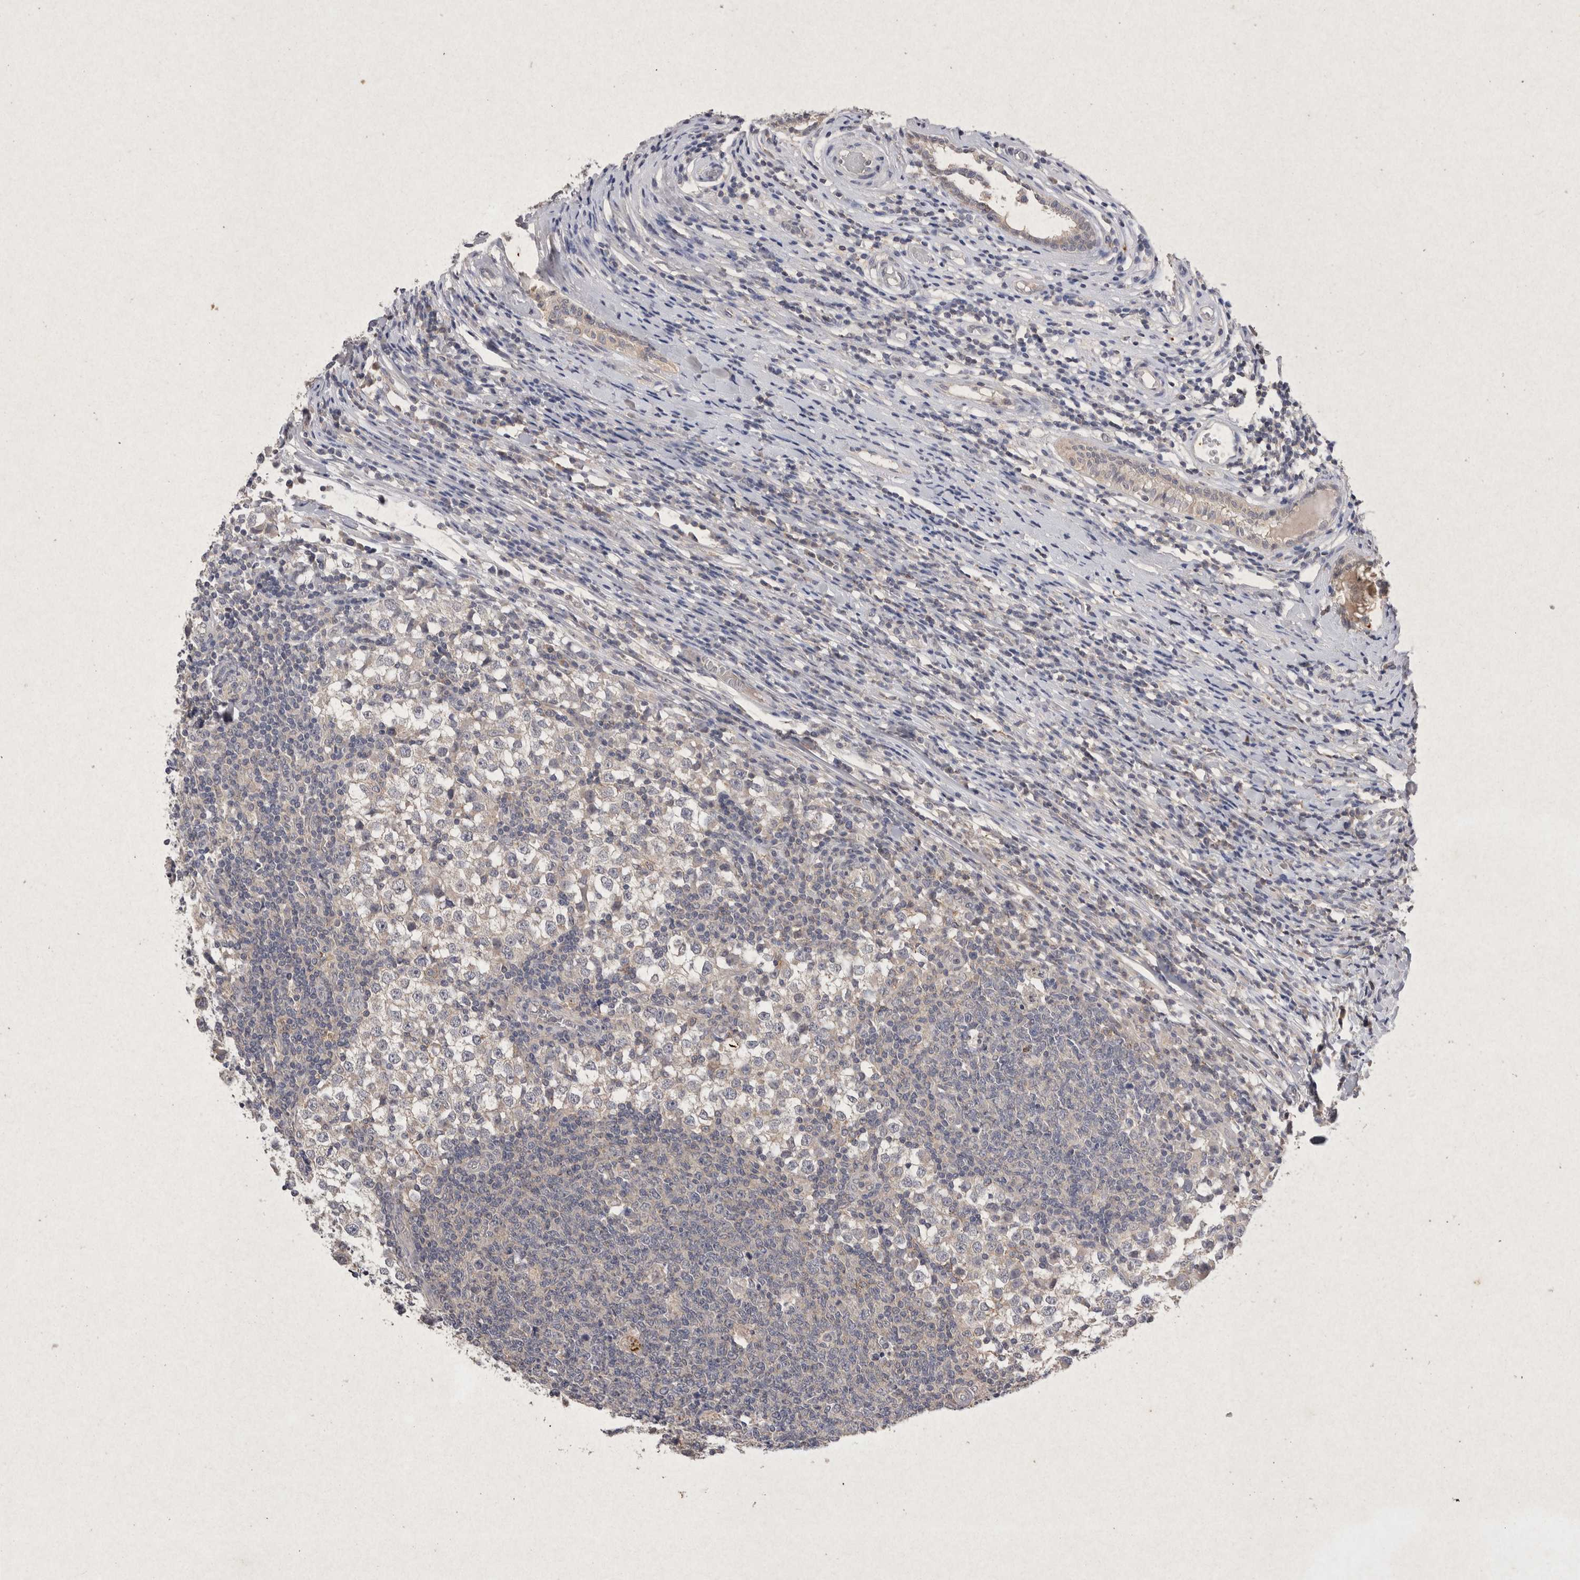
{"staining": {"intensity": "negative", "quantity": "none", "location": "none"}, "tissue": "testis cancer", "cell_type": "Tumor cells", "image_type": "cancer", "snomed": [{"axis": "morphology", "description": "Seminoma, NOS"}, {"axis": "topography", "description": "Testis"}], "caption": "Tumor cells are negative for protein expression in human testis seminoma.", "gene": "RASSF3", "patient": {"sex": "male", "age": 65}}